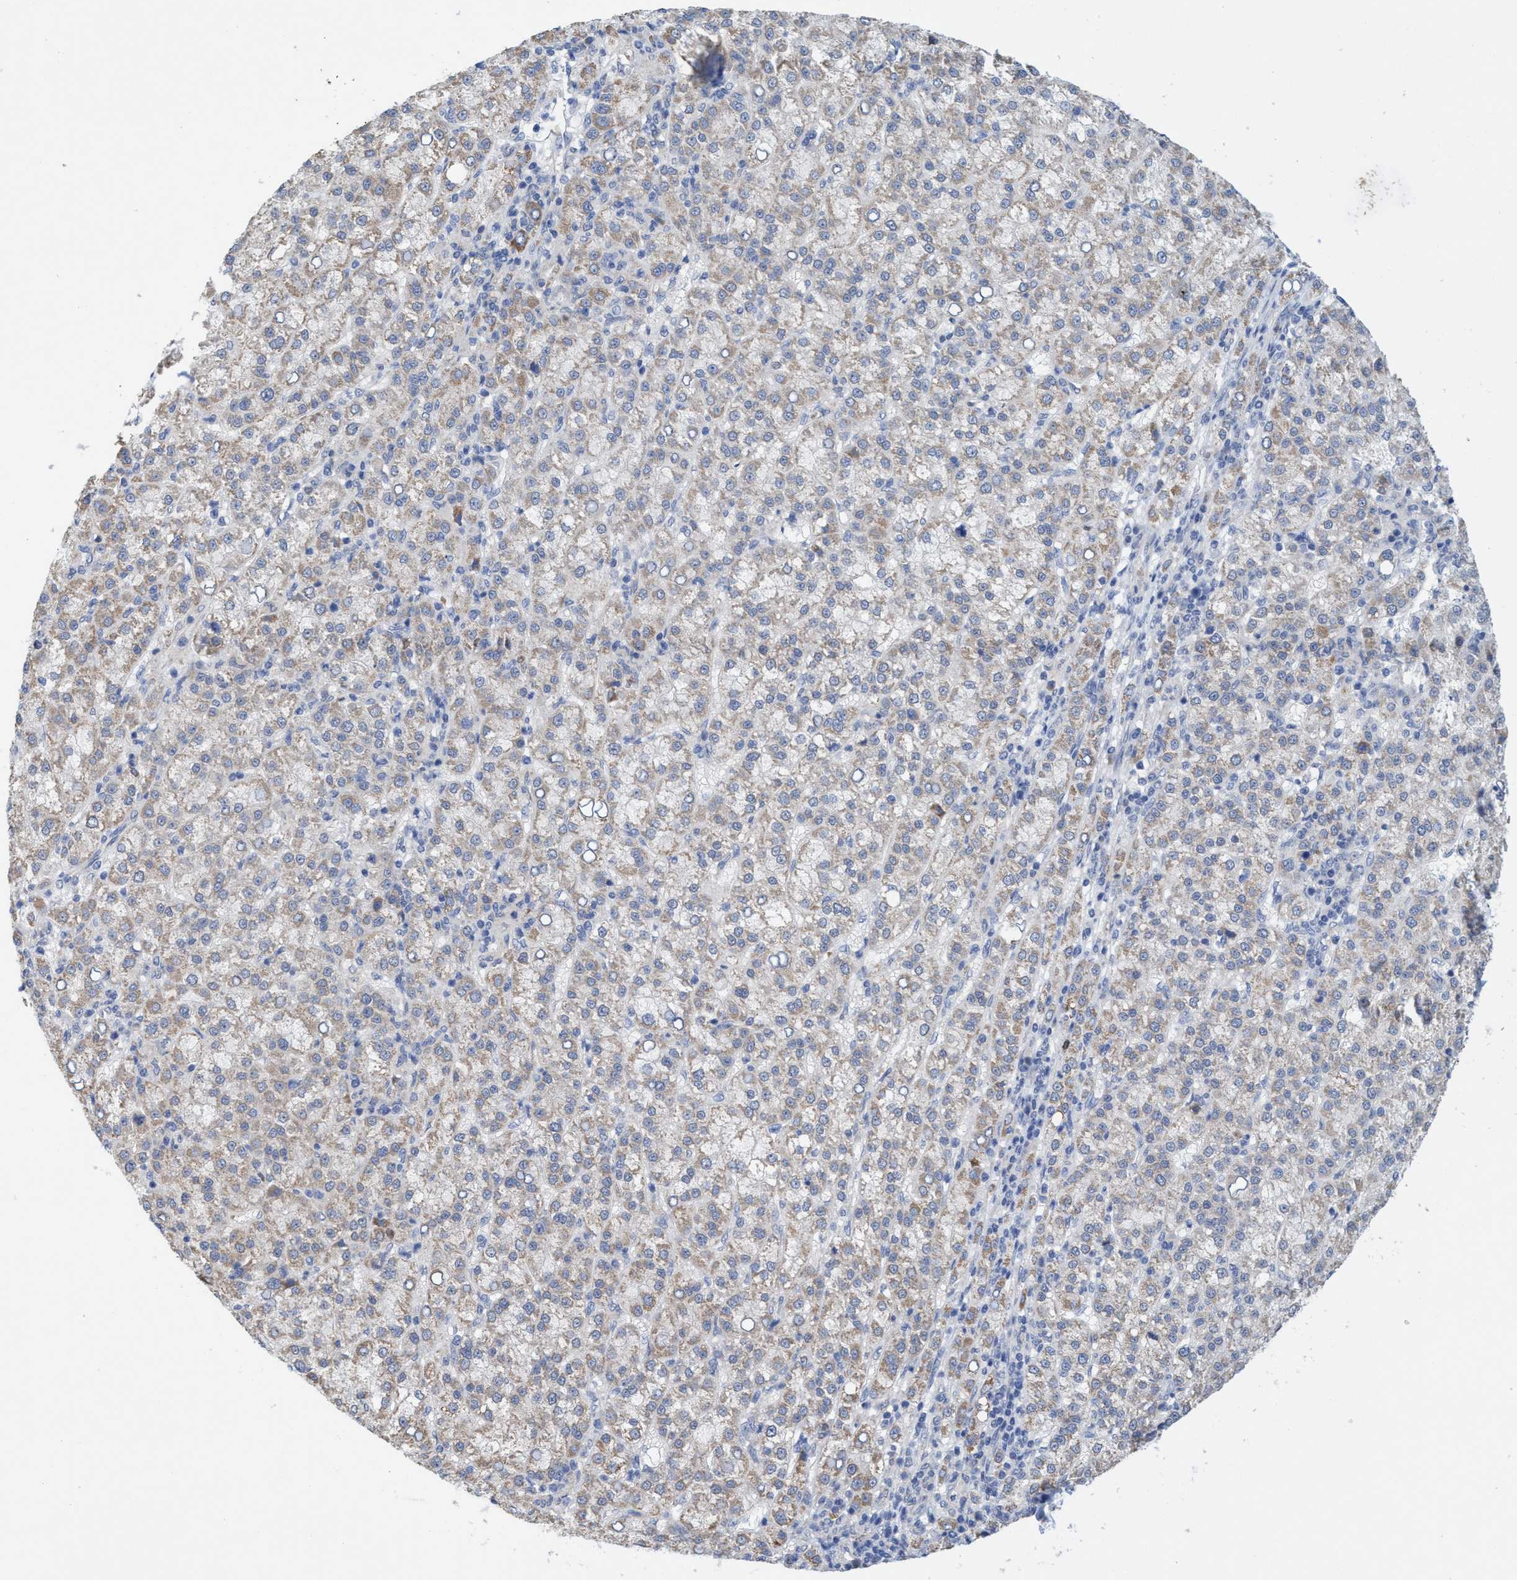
{"staining": {"intensity": "weak", "quantity": "25%-75%", "location": "cytoplasmic/membranous"}, "tissue": "liver cancer", "cell_type": "Tumor cells", "image_type": "cancer", "snomed": [{"axis": "morphology", "description": "Carcinoma, Hepatocellular, NOS"}, {"axis": "topography", "description": "Liver"}], "caption": "Brown immunohistochemical staining in liver cancer (hepatocellular carcinoma) demonstrates weak cytoplasmic/membranous staining in about 25%-75% of tumor cells. The staining was performed using DAB (3,3'-diaminobenzidine) to visualize the protein expression in brown, while the nuclei were stained in blue with hematoxylin (Magnification: 20x).", "gene": "SEMA4D", "patient": {"sex": "female", "age": 58}}